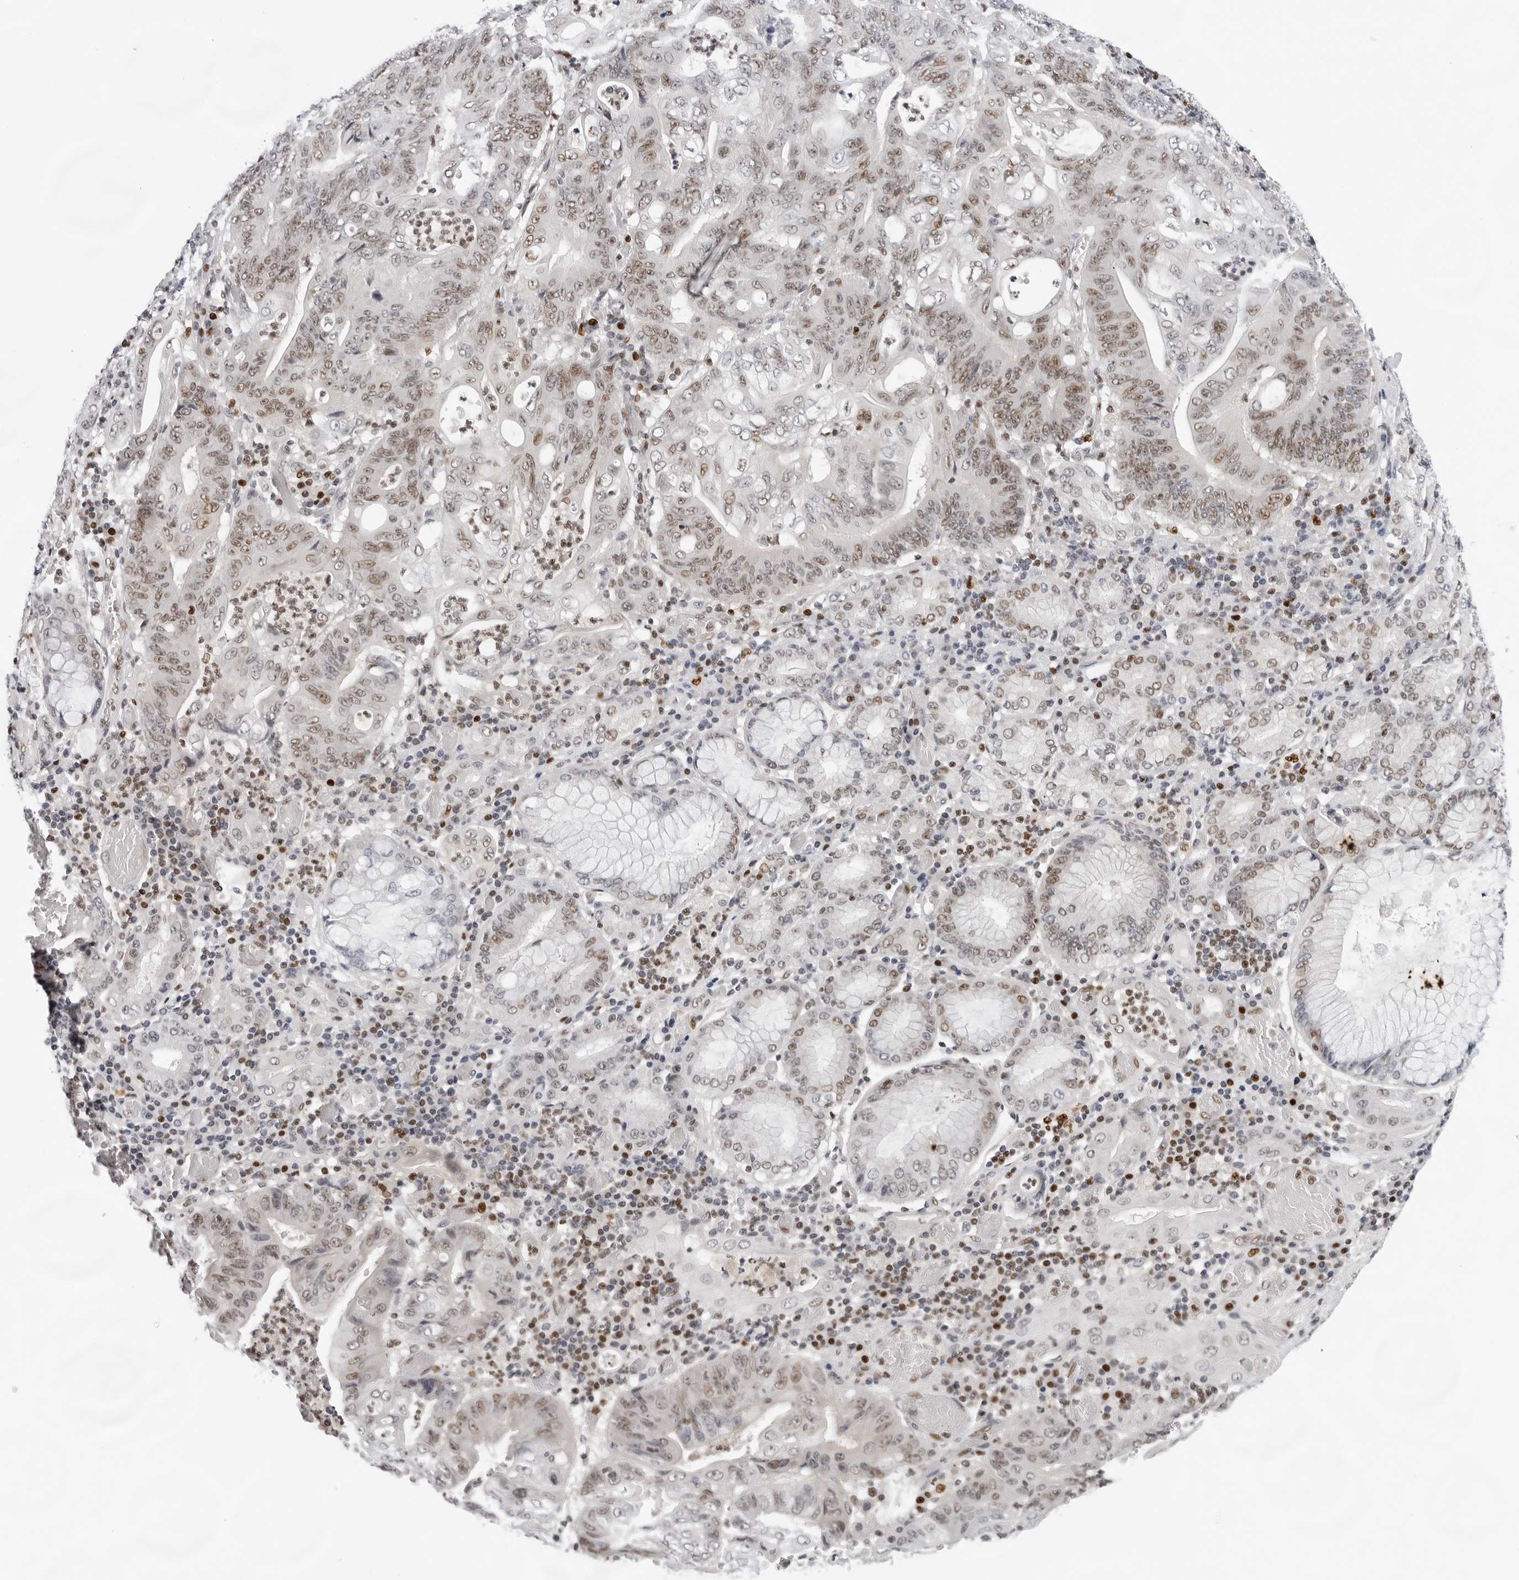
{"staining": {"intensity": "weak", "quantity": ">75%", "location": "nuclear"}, "tissue": "stomach cancer", "cell_type": "Tumor cells", "image_type": "cancer", "snomed": [{"axis": "morphology", "description": "Adenocarcinoma, NOS"}, {"axis": "topography", "description": "Stomach"}], "caption": "Tumor cells display low levels of weak nuclear expression in about >75% of cells in stomach cancer. (Stains: DAB in brown, nuclei in blue, Microscopy: brightfield microscopy at high magnification).", "gene": "OGG1", "patient": {"sex": "female", "age": 73}}